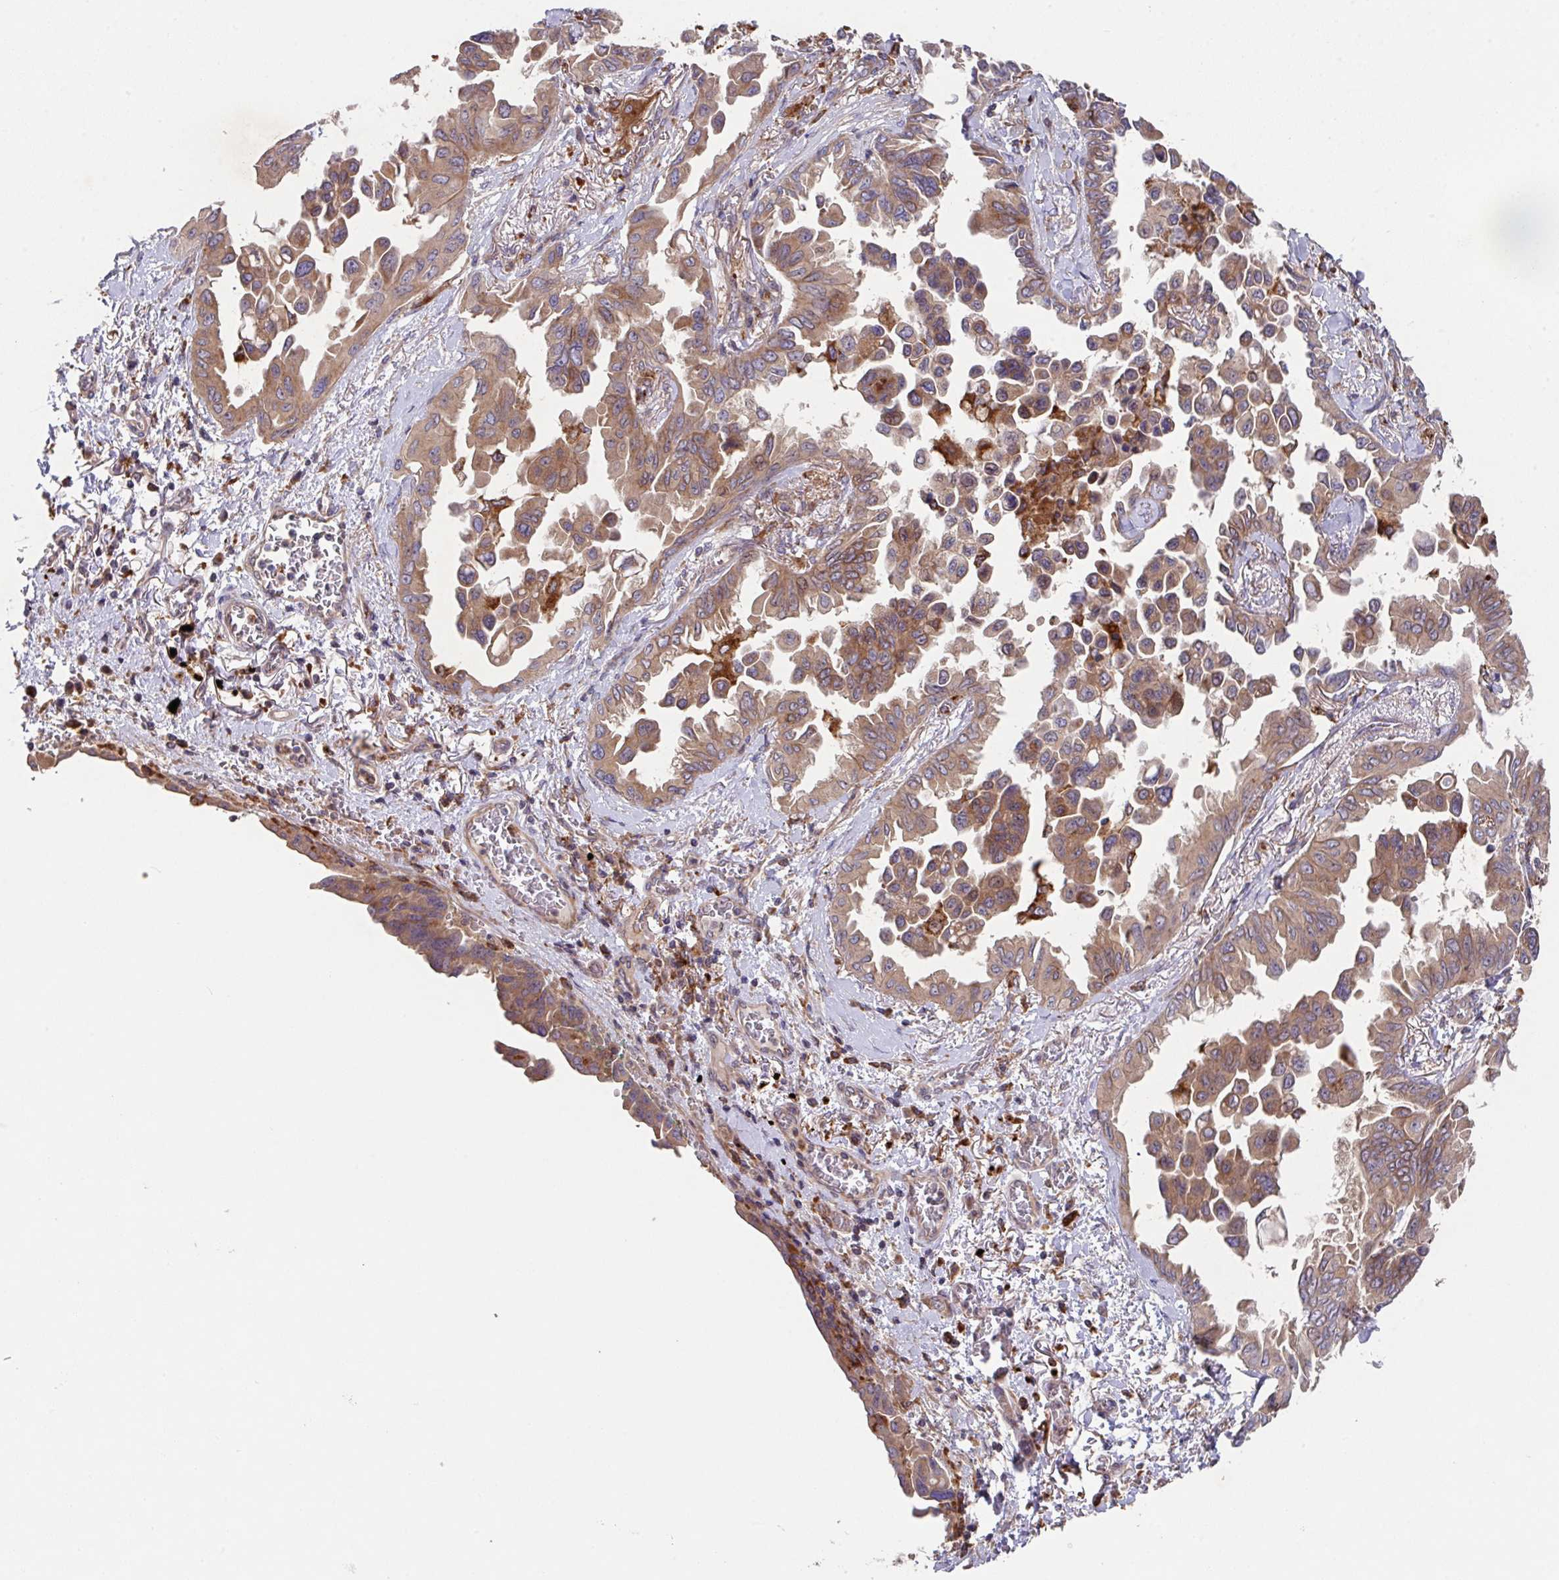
{"staining": {"intensity": "moderate", "quantity": ">75%", "location": "cytoplasmic/membranous"}, "tissue": "lung cancer", "cell_type": "Tumor cells", "image_type": "cancer", "snomed": [{"axis": "morphology", "description": "Adenocarcinoma, NOS"}, {"axis": "topography", "description": "Lung"}], "caption": "Protein analysis of lung adenocarcinoma tissue displays moderate cytoplasmic/membranous staining in approximately >75% of tumor cells.", "gene": "TRIM14", "patient": {"sex": "female", "age": 67}}